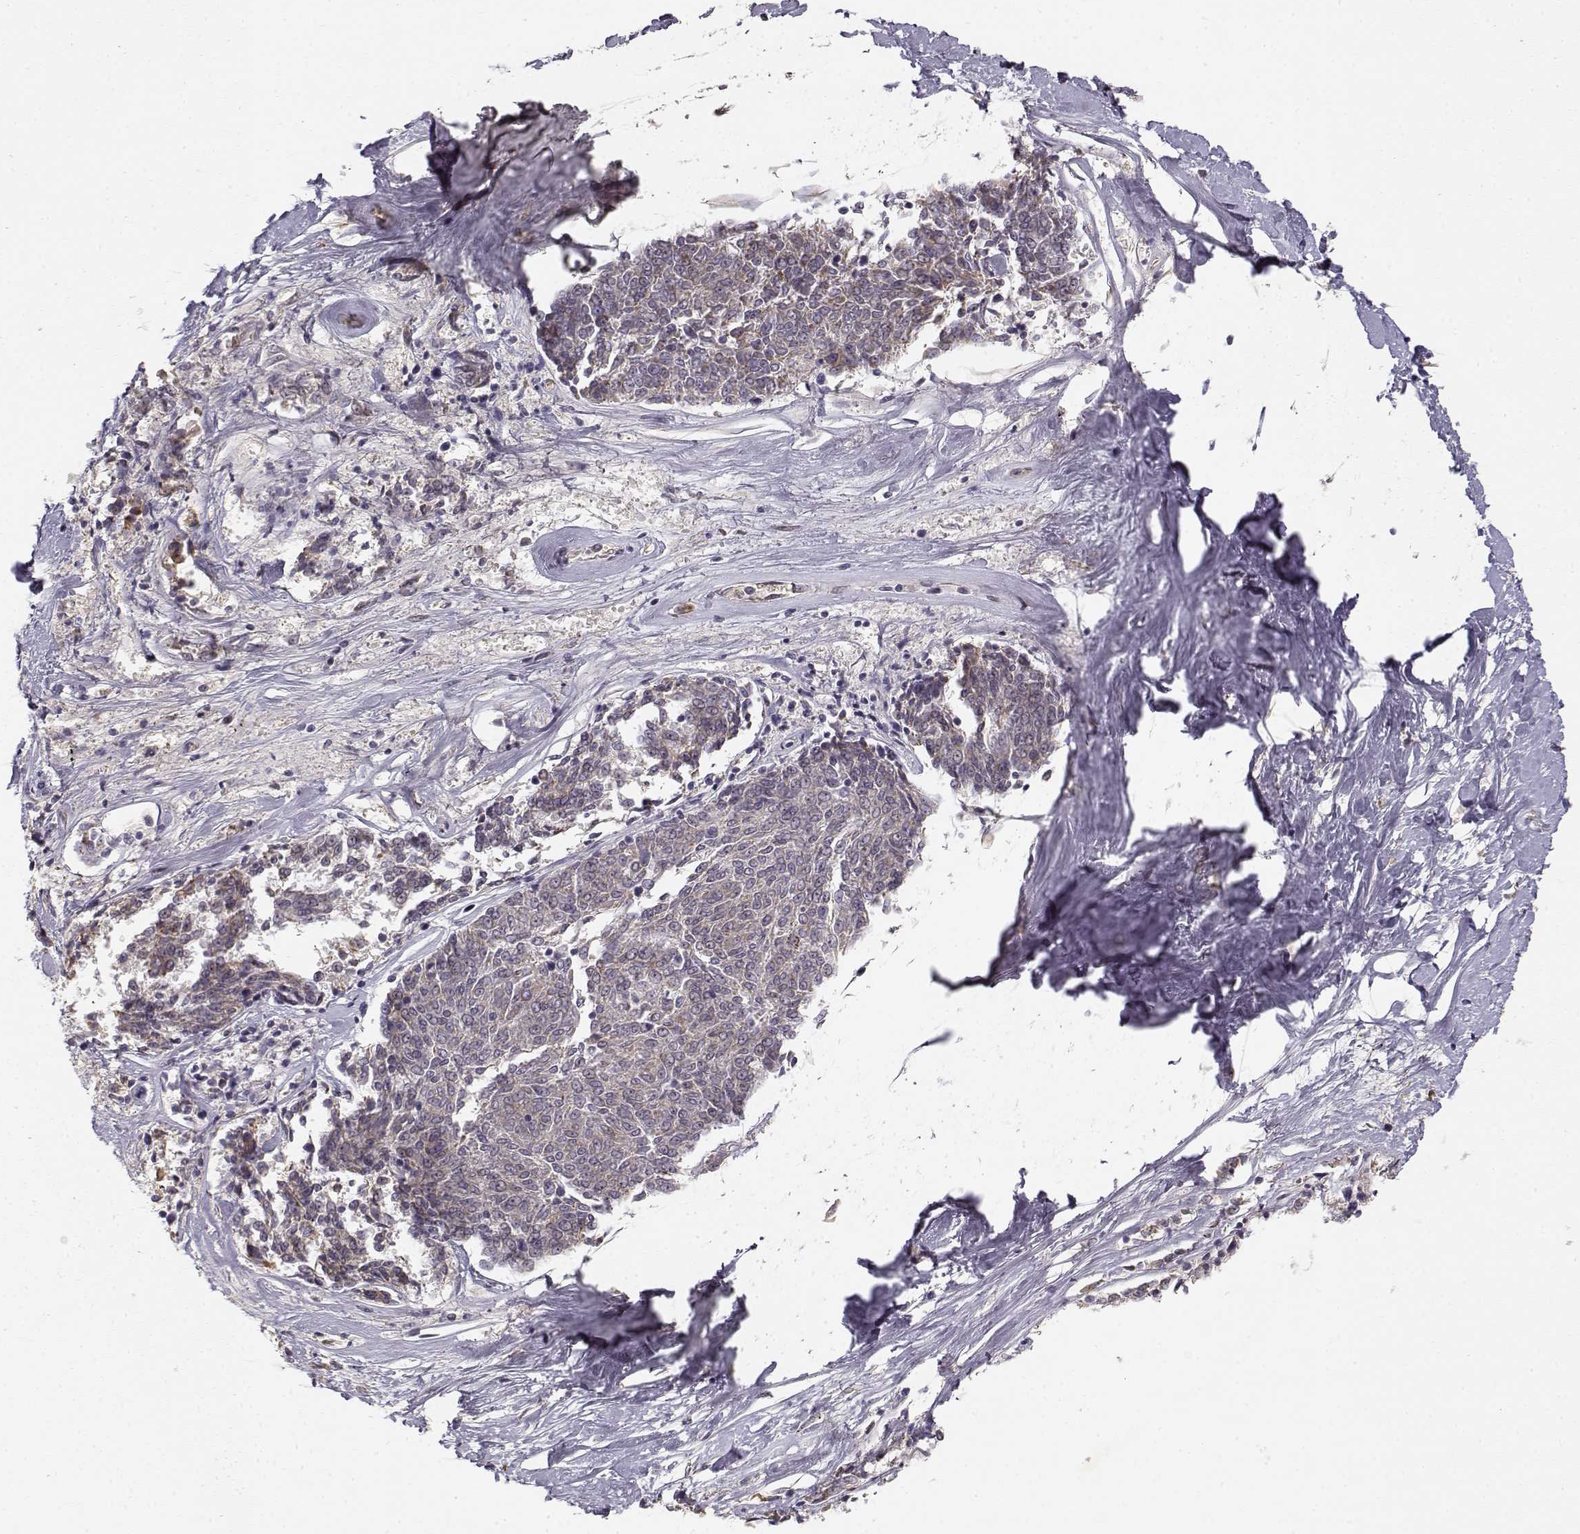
{"staining": {"intensity": "weak", "quantity": ">75%", "location": "cytoplasmic/membranous"}, "tissue": "melanoma", "cell_type": "Tumor cells", "image_type": "cancer", "snomed": [{"axis": "morphology", "description": "Malignant melanoma, NOS"}, {"axis": "topography", "description": "Skin"}], "caption": "Protein staining by immunohistochemistry (IHC) displays weak cytoplasmic/membranous positivity in about >75% of tumor cells in malignant melanoma.", "gene": "MED12L", "patient": {"sex": "female", "age": 72}}